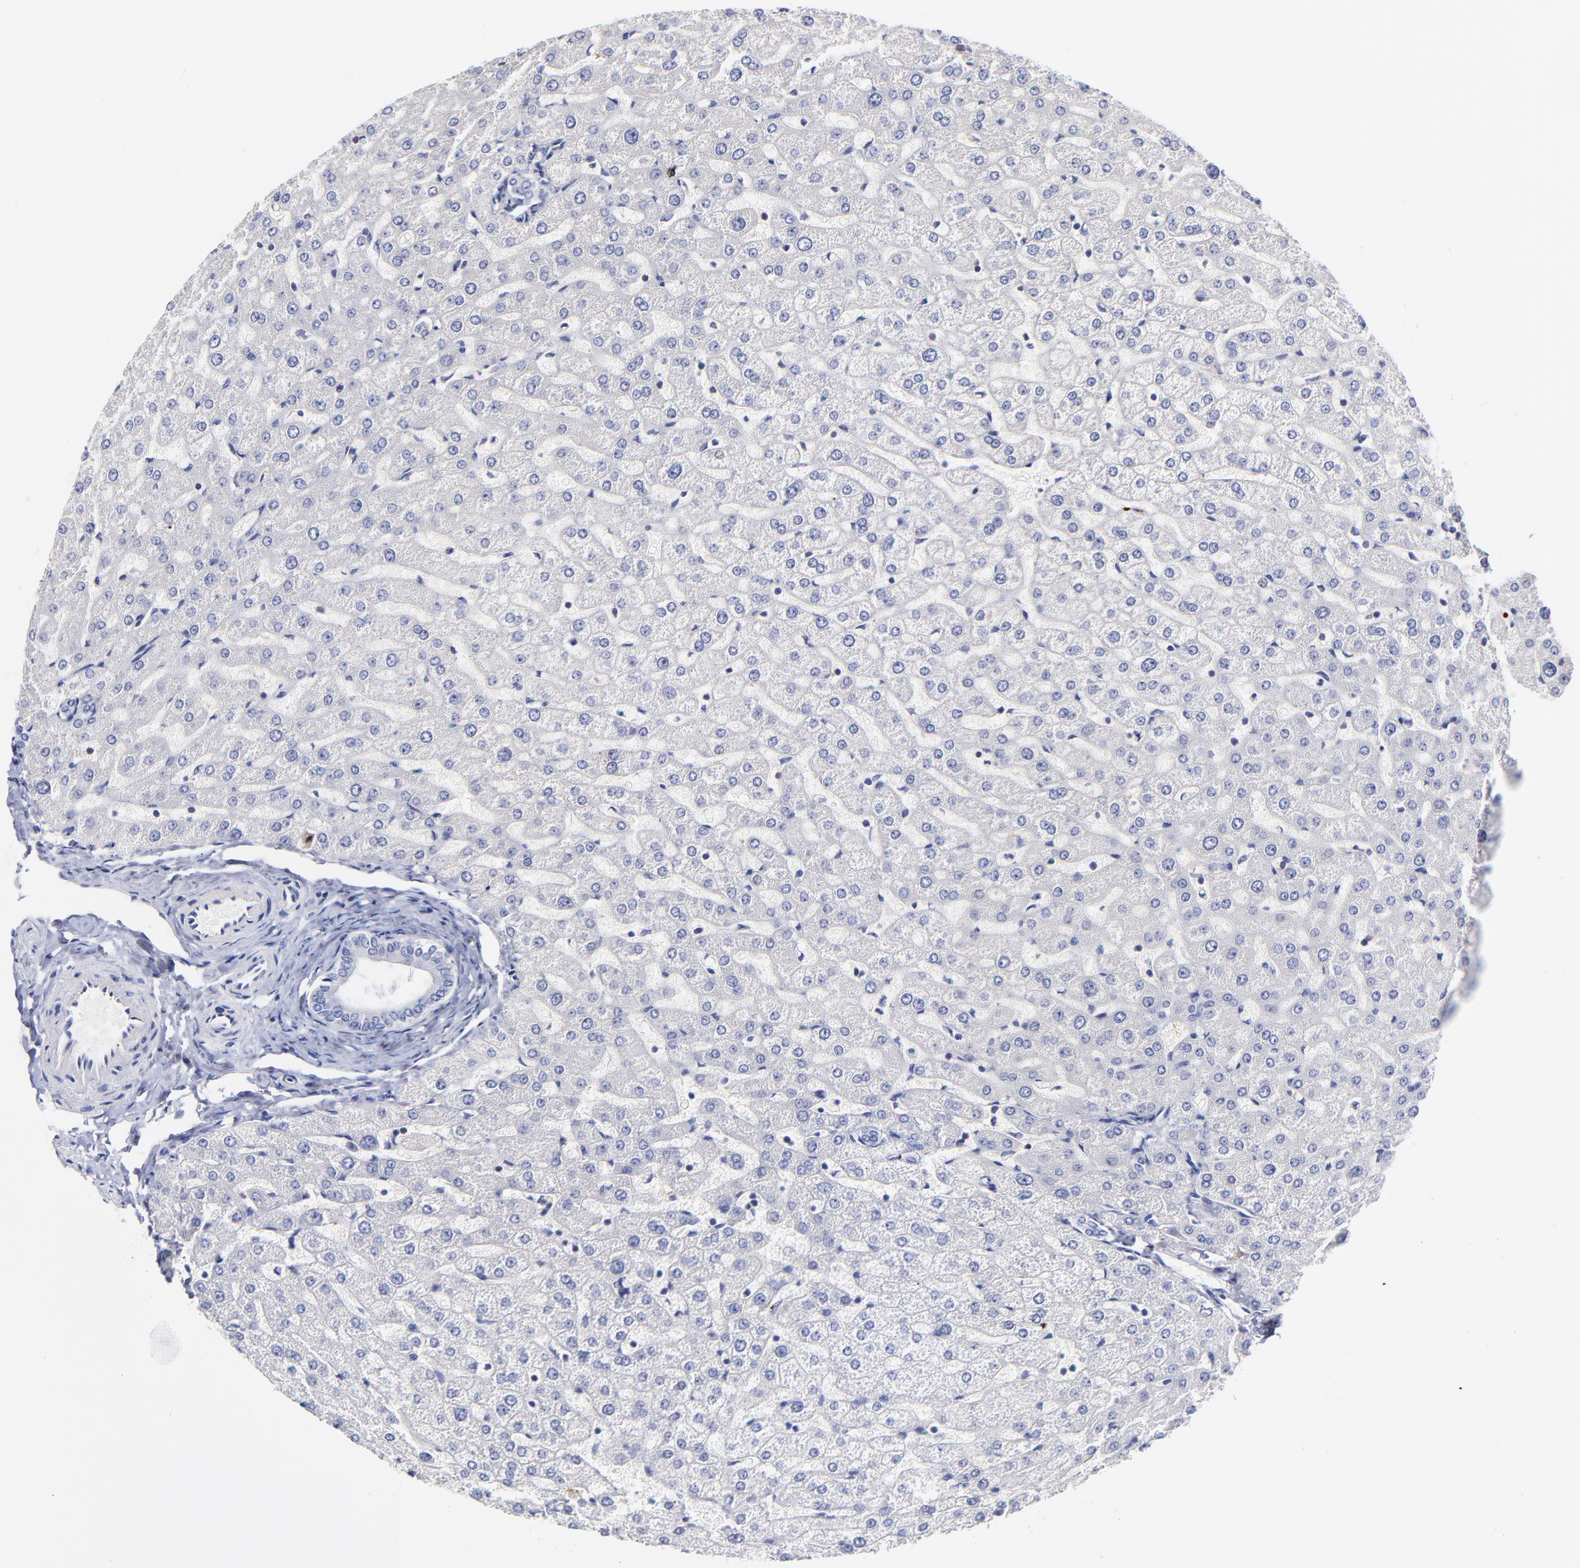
{"staining": {"intensity": "negative", "quantity": "none", "location": "none"}, "tissue": "liver", "cell_type": "Cholangiocytes", "image_type": "normal", "snomed": [{"axis": "morphology", "description": "Normal tissue, NOS"}, {"axis": "morphology", "description": "Fibrosis, NOS"}, {"axis": "topography", "description": "Liver"}], "caption": "Immunohistochemical staining of unremarkable human liver shows no significant staining in cholangiocytes.", "gene": "KREMEN2", "patient": {"sex": "female", "age": 29}}